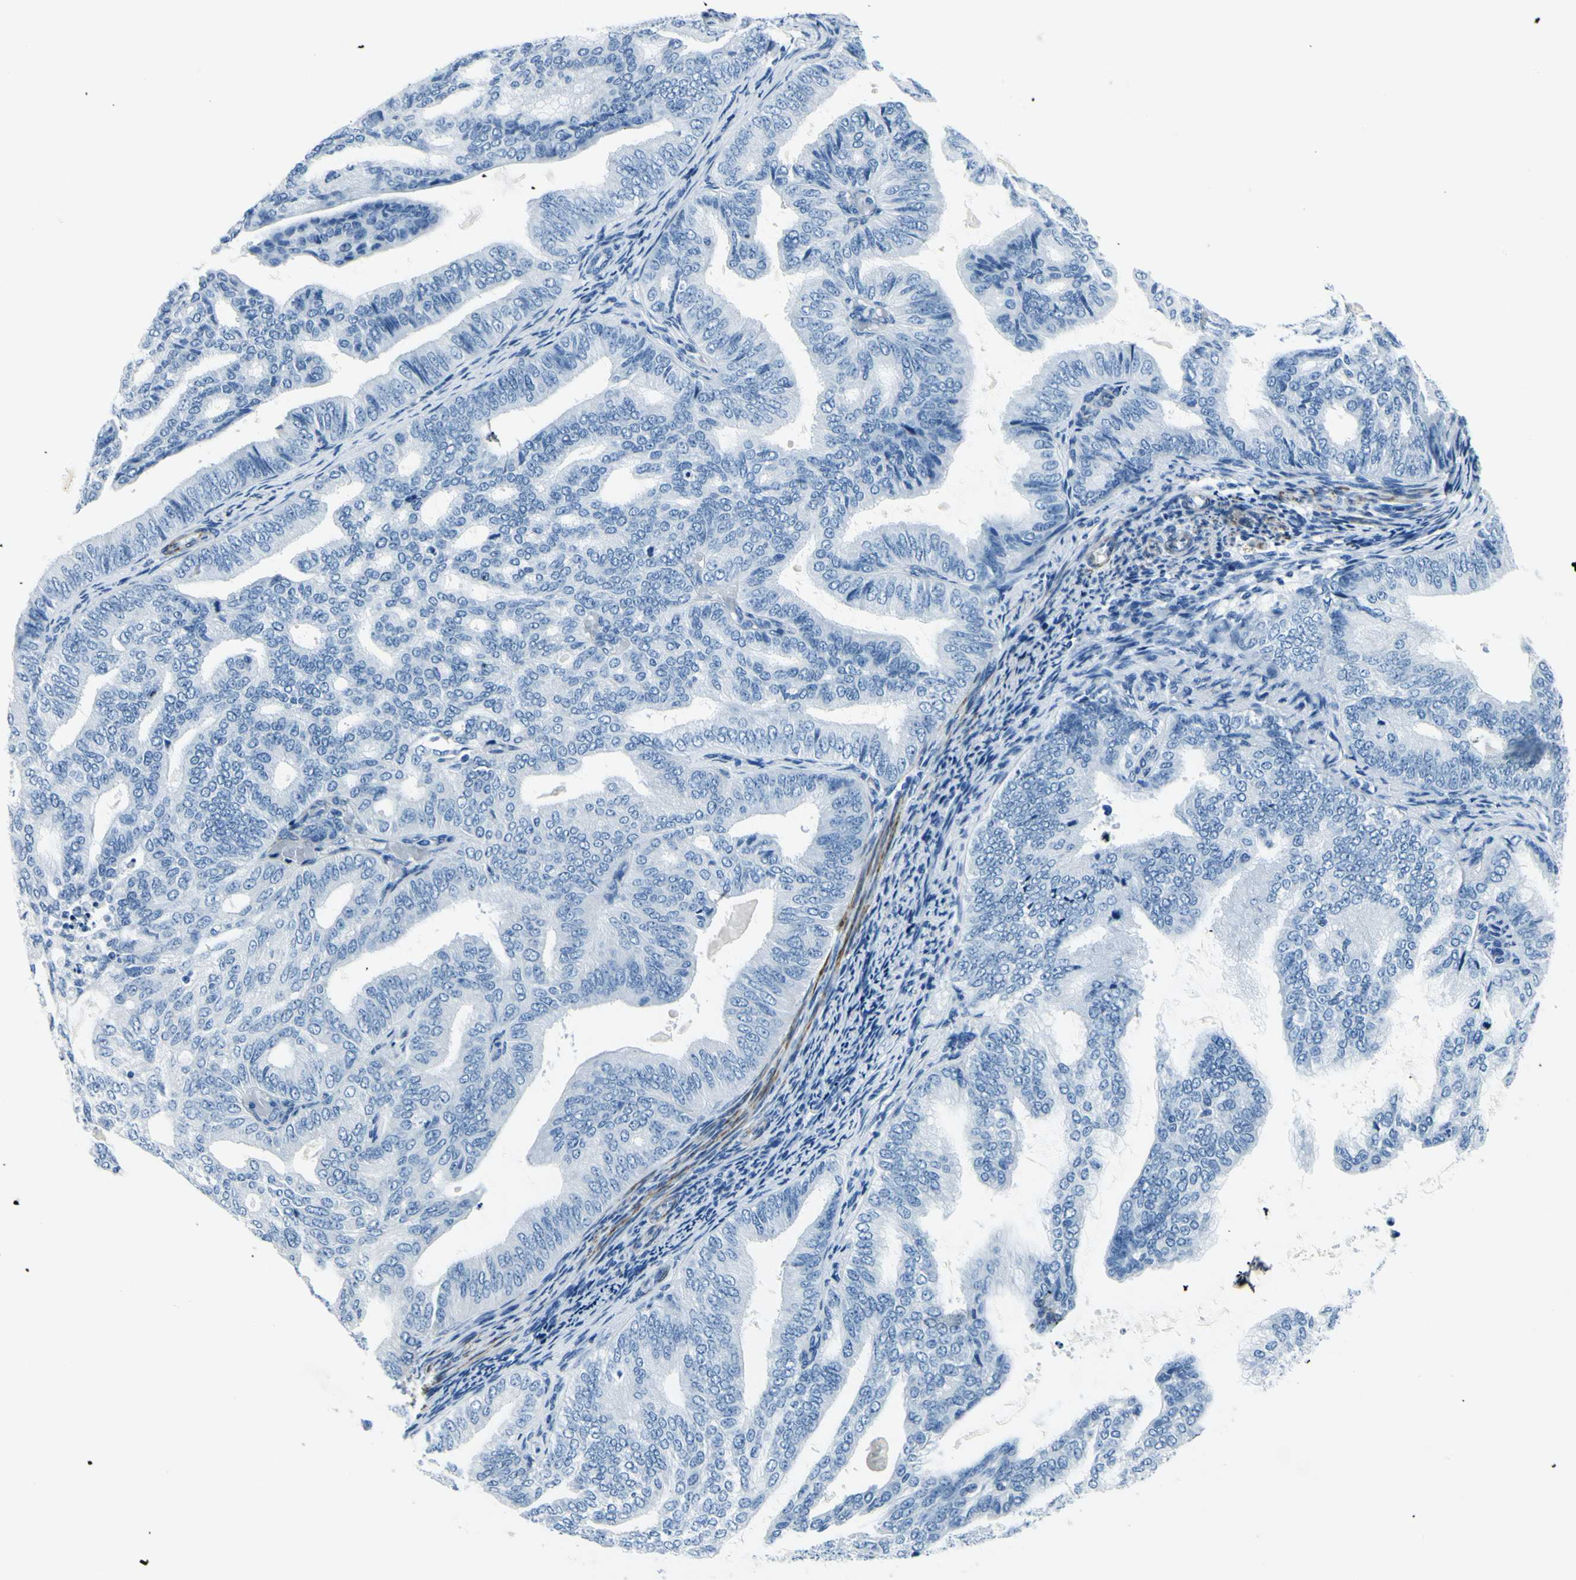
{"staining": {"intensity": "negative", "quantity": "none", "location": "none"}, "tissue": "endometrial cancer", "cell_type": "Tumor cells", "image_type": "cancer", "snomed": [{"axis": "morphology", "description": "Adenocarcinoma, NOS"}, {"axis": "topography", "description": "Endometrium"}], "caption": "Immunohistochemical staining of endometrial cancer (adenocarcinoma) reveals no significant expression in tumor cells.", "gene": "CDH15", "patient": {"sex": "female", "age": 58}}